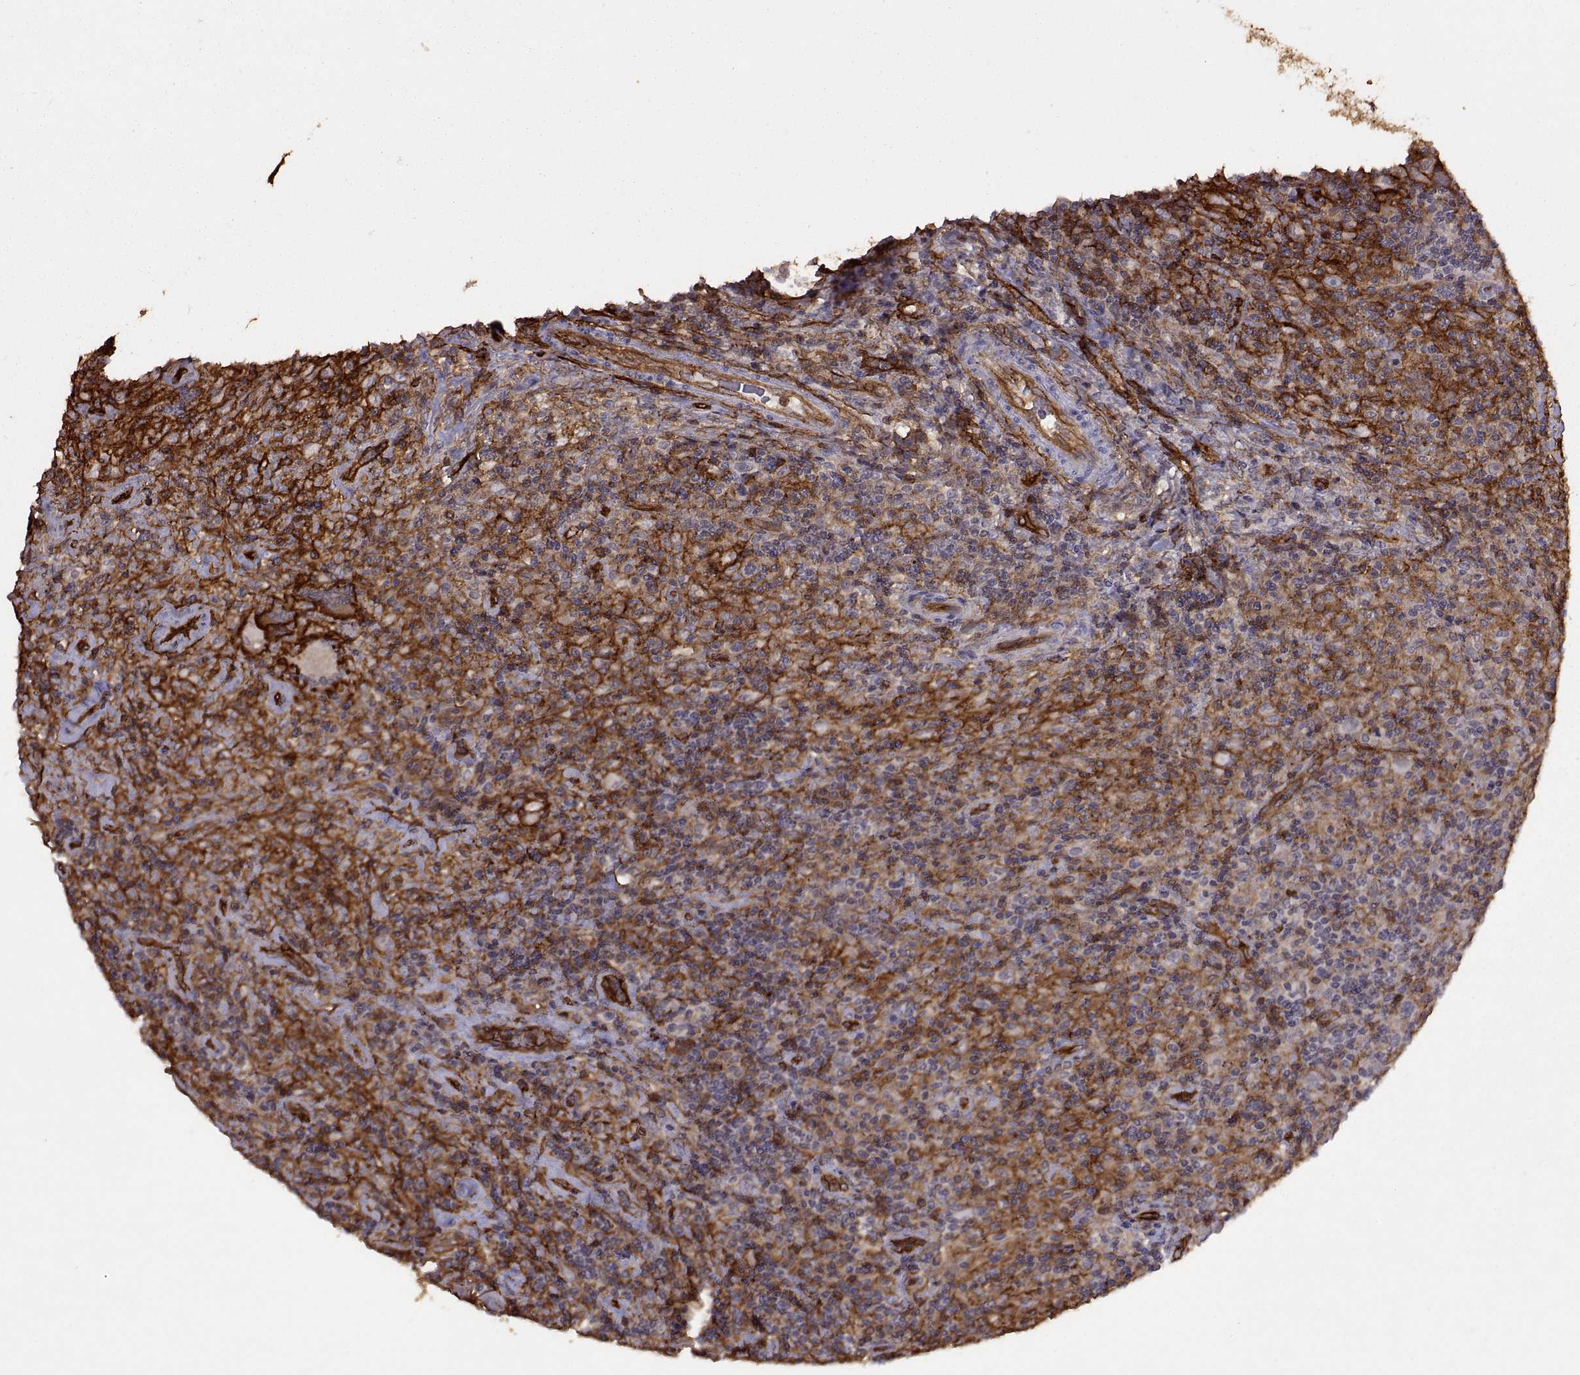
{"staining": {"intensity": "negative", "quantity": "none", "location": "none"}, "tissue": "lymphoma", "cell_type": "Tumor cells", "image_type": "cancer", "snomed": [{"axis": "morphology", "description": "Hodgkin's disease, NOS"}, {"axis": "topography", "description": "Lymph node"}], "caption": "Histopathology image shows no significant protein staining in tumor cells of Hodgkin's disease.", "gene": "S100A10", "patient": {"sex": "male", "age": 70}}